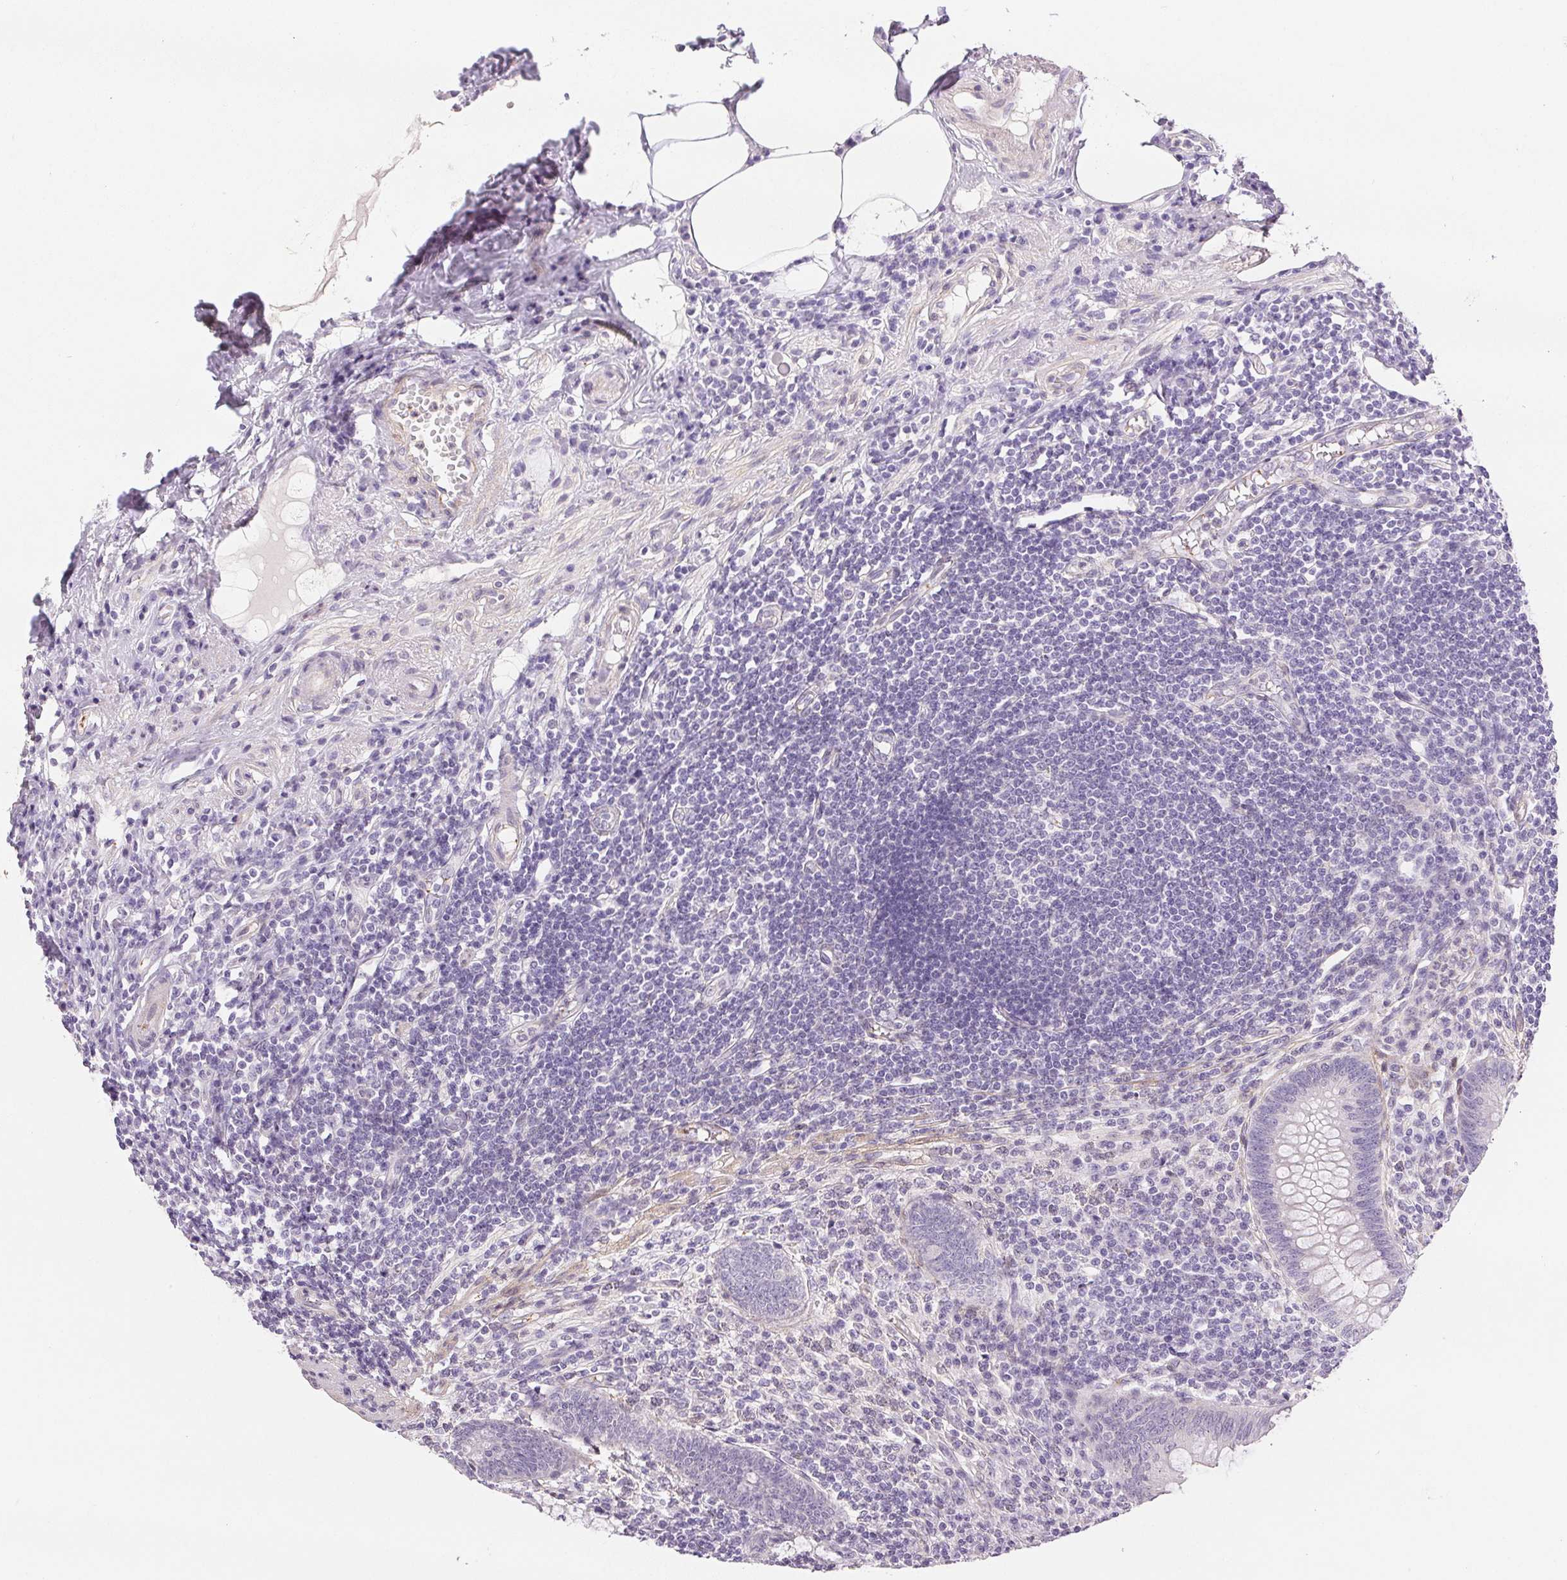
{"staining": {"intensity": "negative", "quantity": "none", "location": "none"}, "tissue": "appendix", "cell_type": "Glandular cells", "image_type": "normal", "snomed": [{"axis": "morphology", "description": "Normal tissue, NOS"}, {"axis": "topography", "description": "Appendix"}], "caption": "Protein analysis of normal appendix exhibits no significant positivity in glandular cells.", "gene": "PRL", "patient": {"sex": "female", "age": 57}}